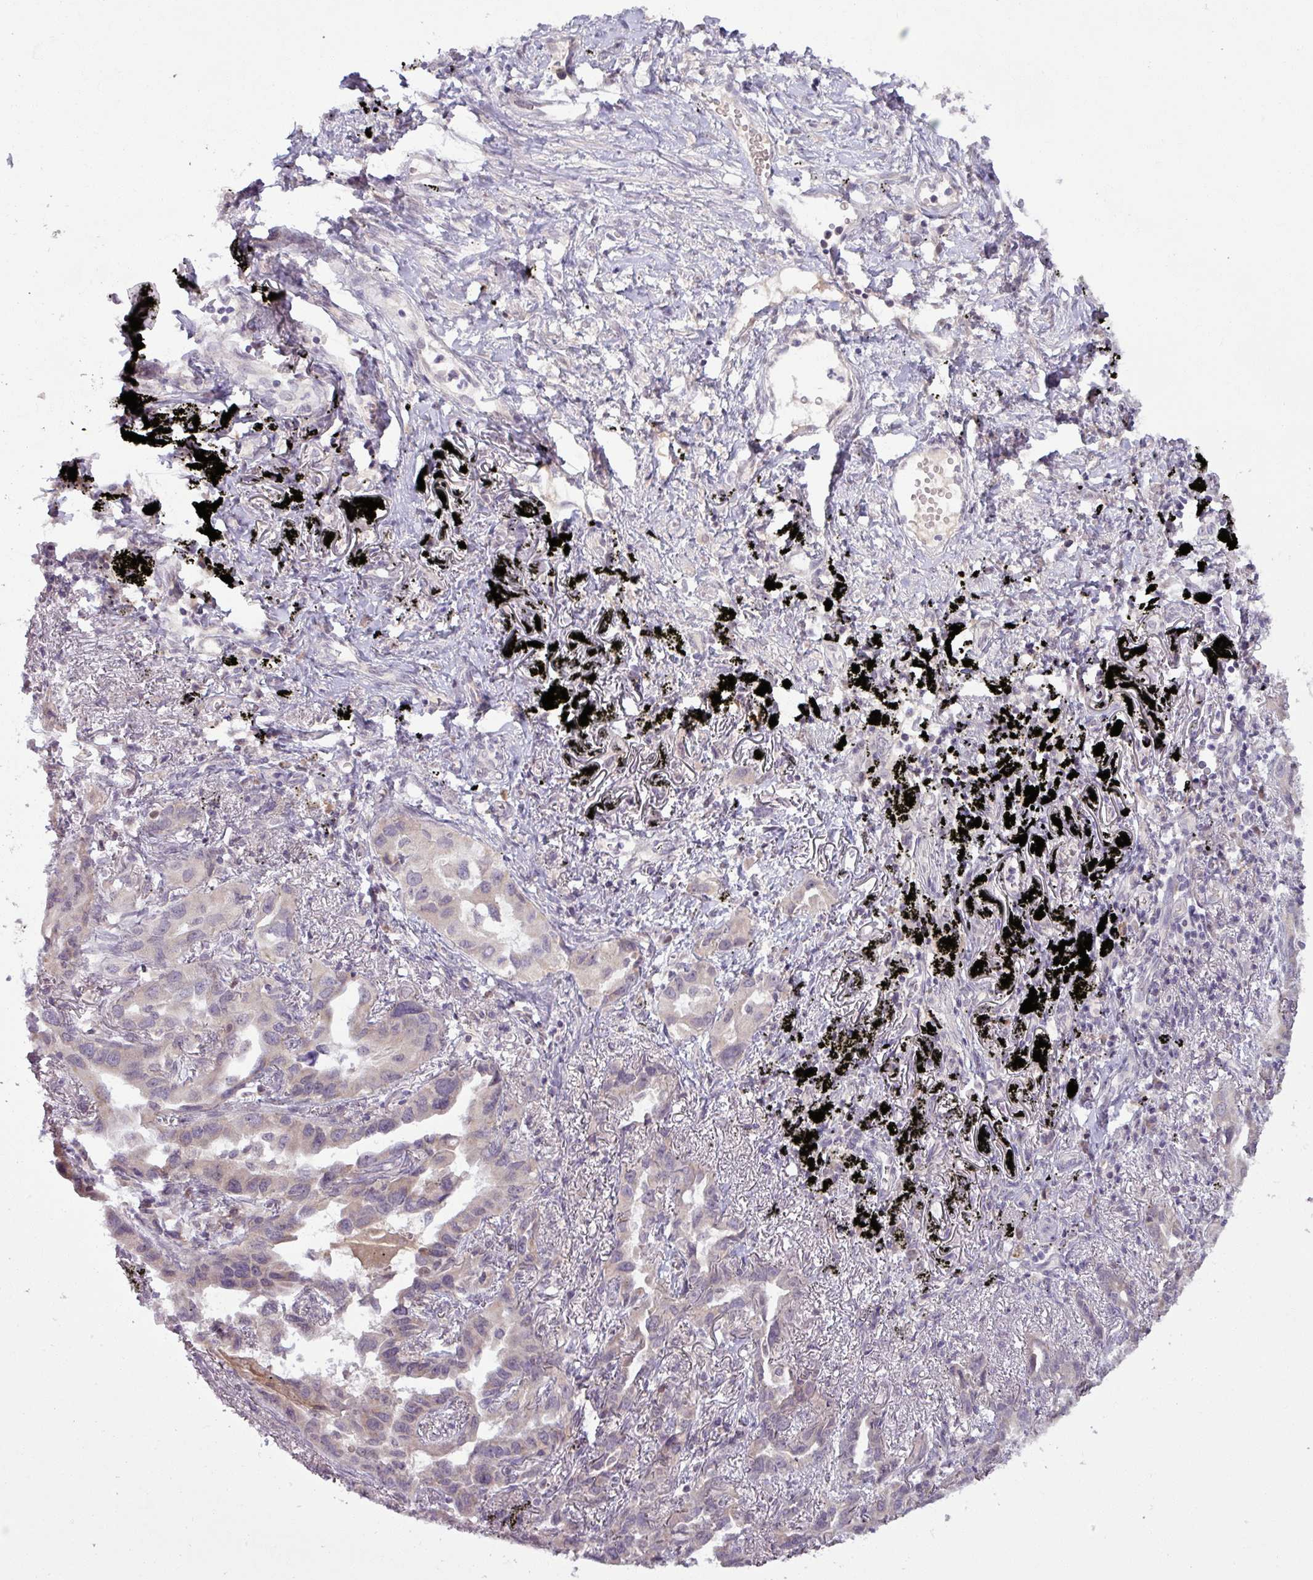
{"staining": {"intensity": "negative", "quantity": "none", "location": "none"}, "tissue": "lung cancer", "cell_type": "Tumor cells", "image_type": "cancer", "snomed": [{"axis": "morphology", "description": "Adenocarcinoma, NOS"}, {"axis": "topography", "description": "Lung"}], "caption": "An immunohistochemistry image of adenocarcinoma (lung) is shown. There is no staining in tumor cells of adenocarcinoma (lung).", "gene": "OGFOD3", "patient": {"sex": "male", "age": 67}}